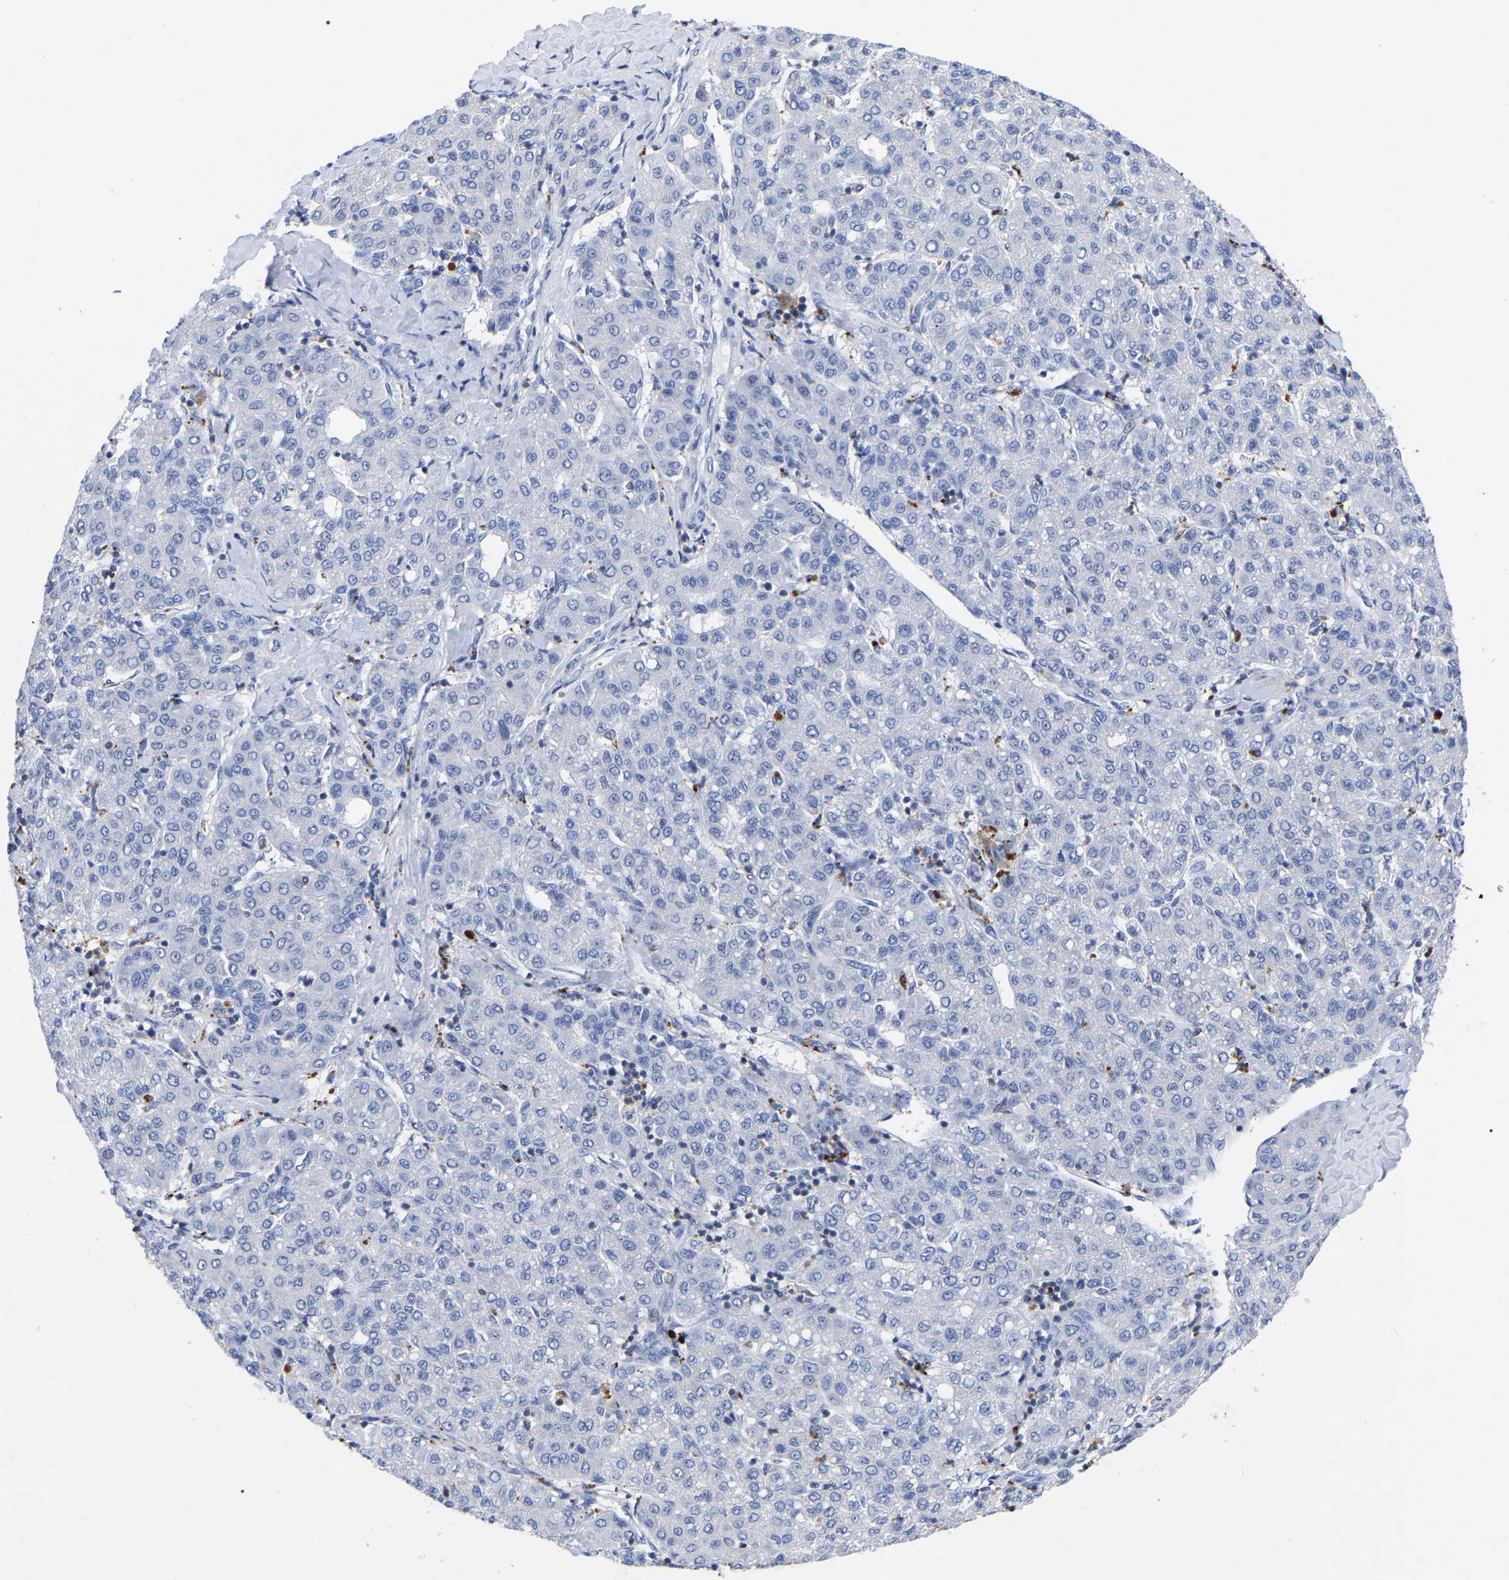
{"staining": {"intensity": "negative", "quantity": "none", "location": "none"}, "tissue": "liver cancer", "cell_type": "Tumor cells", "image_type": "cancer", "snomed": [{"axis": "morphology", "description": "Carcinoma, Hepatocellular, NOS"}, {"axis": "topography", "description": "Liver"}], "caption": "Liver cancer (hepatocellular carcinoma) was stained to show a protein in brown. There is no significant staining in tumor cells. The staining is performed using DAB (3,3'-diaminobenzidine) brown chromogen with nuclei counter-stained in using hematoxylin.", "gene": "PTPN7", "patient": {"sex": "male", "age": 65}}